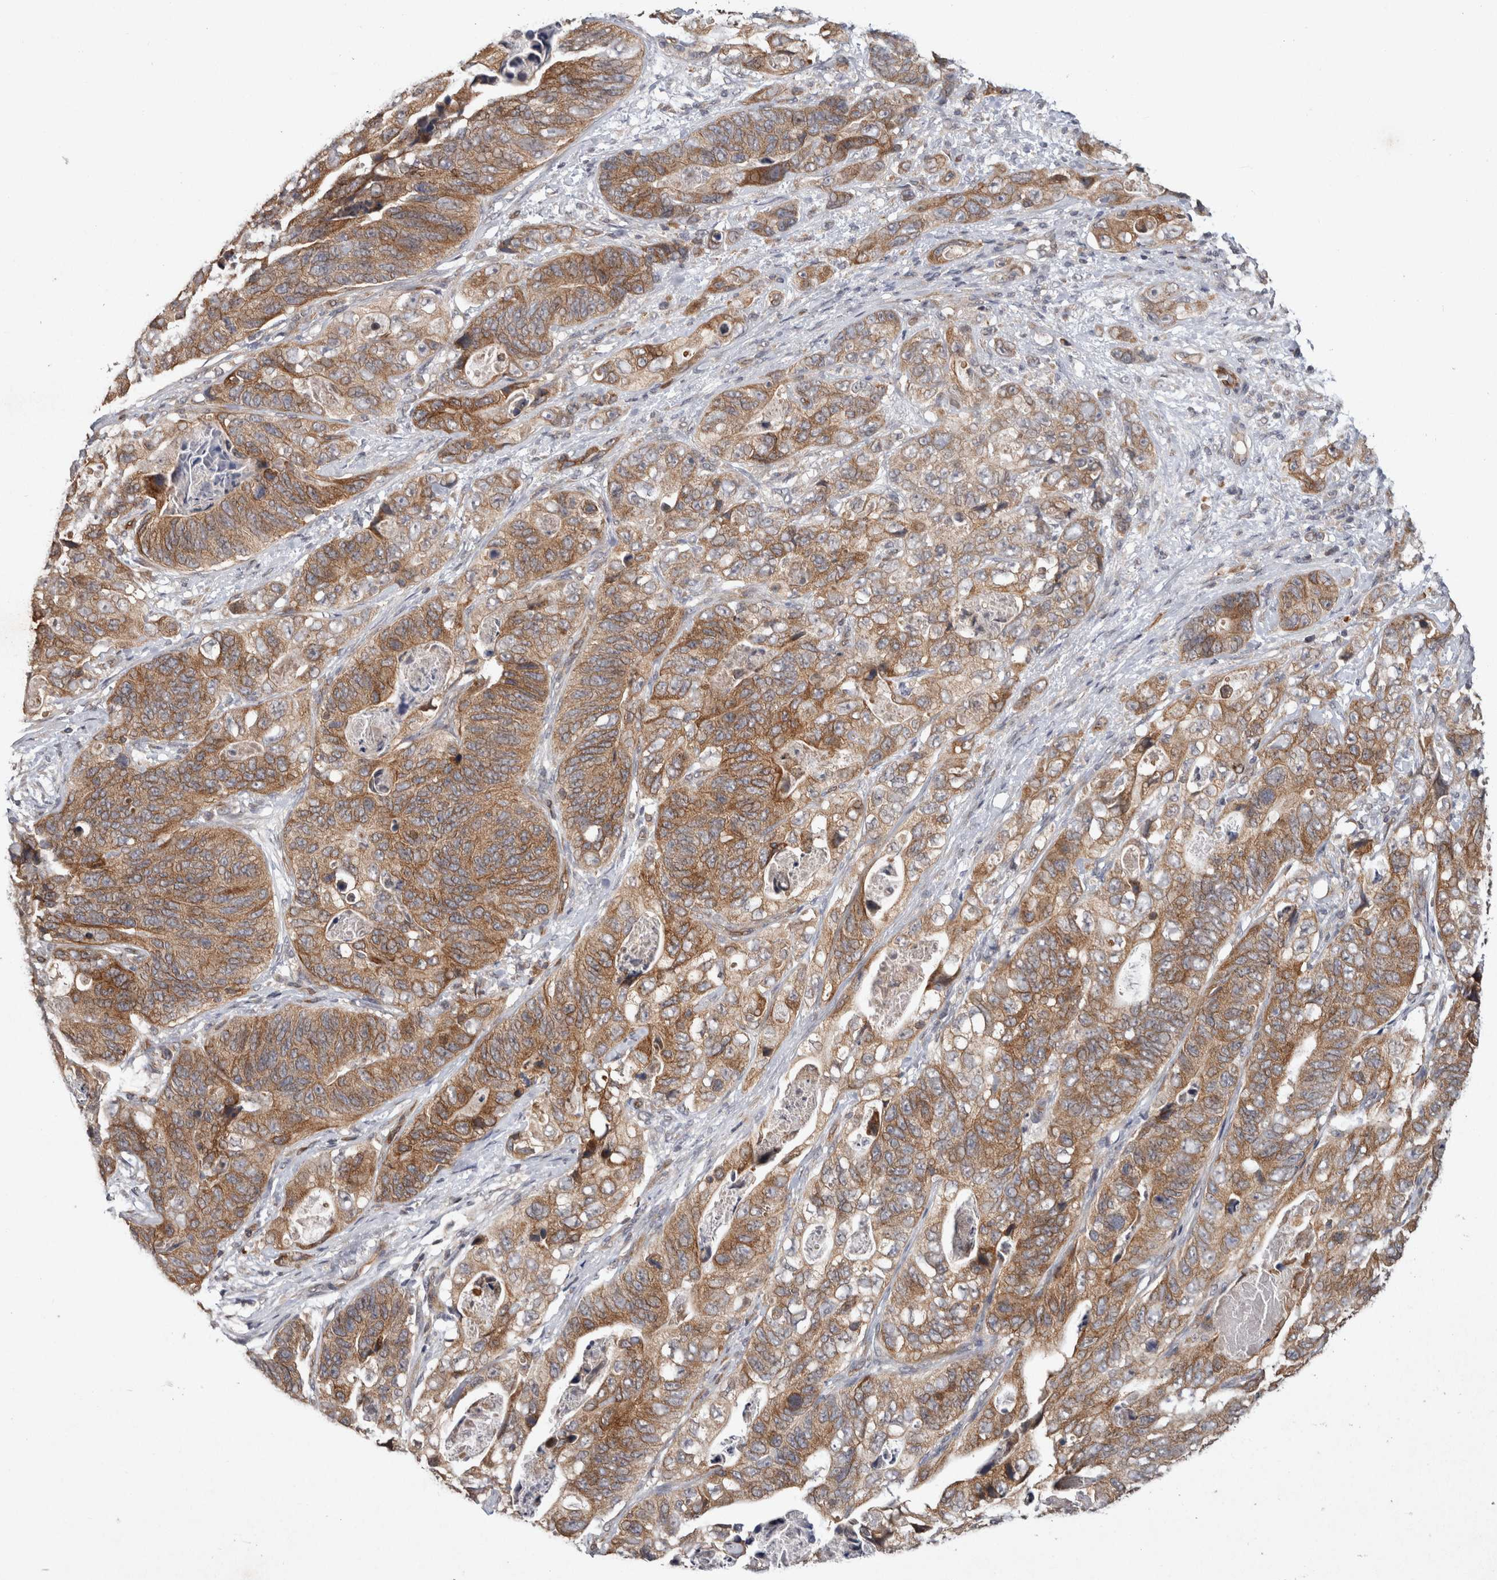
{"staining": {"intensity": "moderate", "quantity": ">75%", "location": "cytoplasmic/membranous"}, "tissue": "stomach cancer", "cell_type": "Tumor cells", "image_type": "cancer", "snomed": [{"axis": "morphology", "description": "Adenocarcinoma, NOS"}, {"axis": "topography", "description": "Stomach"}], "caption": "This is a micrograph of IHC staining of stomach adenocarcinoma, which shows moderate expression in the cytoplasmic/membranous of tumor cells.", "gene": "HMOX2", "patient": {"sex": "female", "age": 89}}